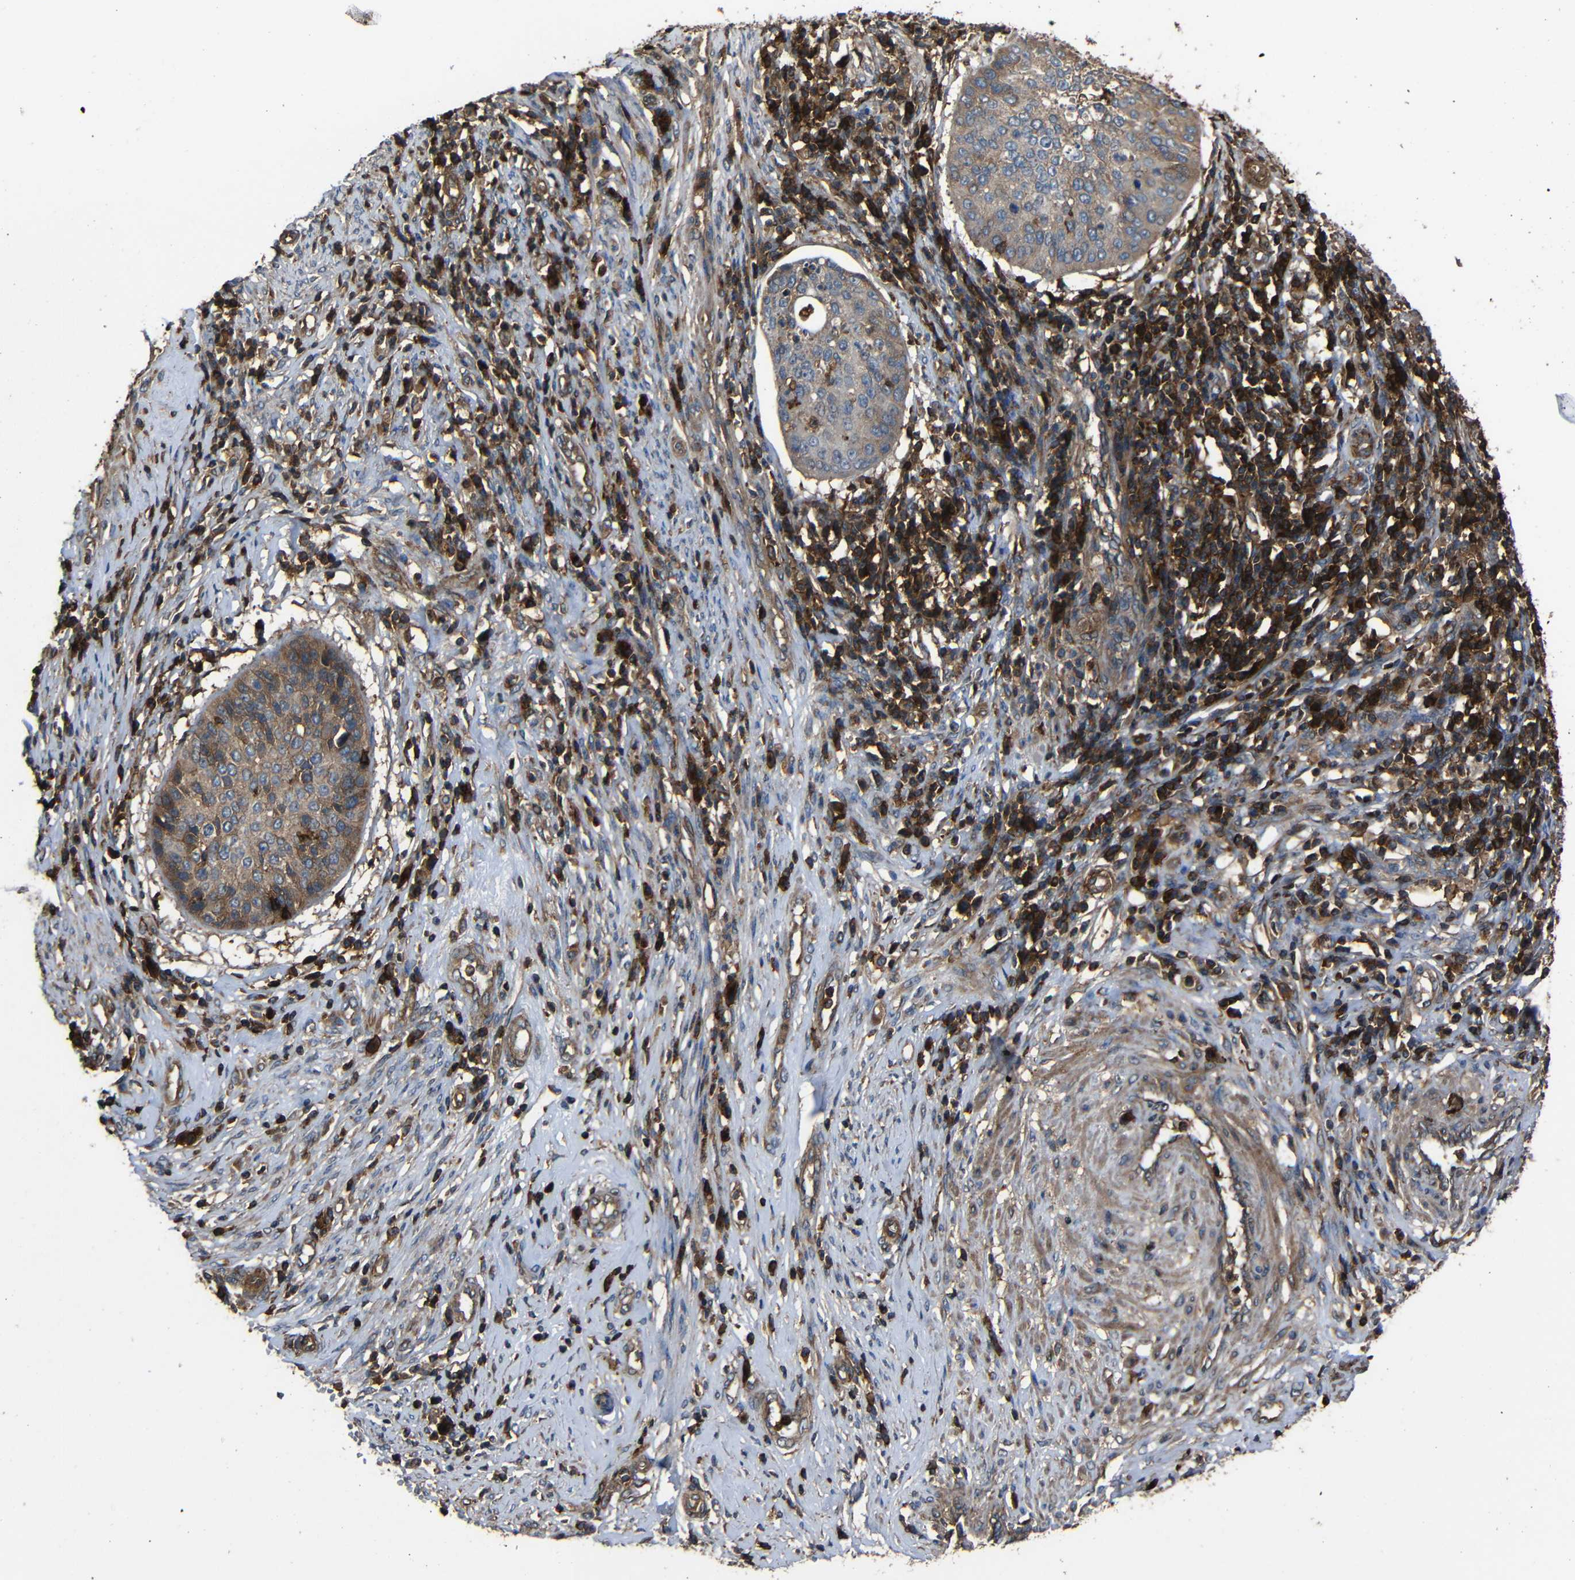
{"staining": {"intensity": "weak", "quantity": ">75%", "location": "cytoplasmic/membranous"}, "tissue": "cervical cancer", "cell_type": "Tumor cells", "image_type": "cancer", "snomed": [{"axis": "morphology", "description": "Normal tissue, NOS"}, {"axis": "morphology", "description": "Squamous cell carcinoma, NOS"}, {"axis": "topography", "description": "Cervix"}], "caption": "There is low levels of weak cytoplasmic/membranous expression in tumor cells of cervical cancer (squamous cell carcinoma), as demonstrated by immunohistochemical staining (brown color).", "gene": "ADGRE5", "patient": {"sex": "female", "age": 39}}